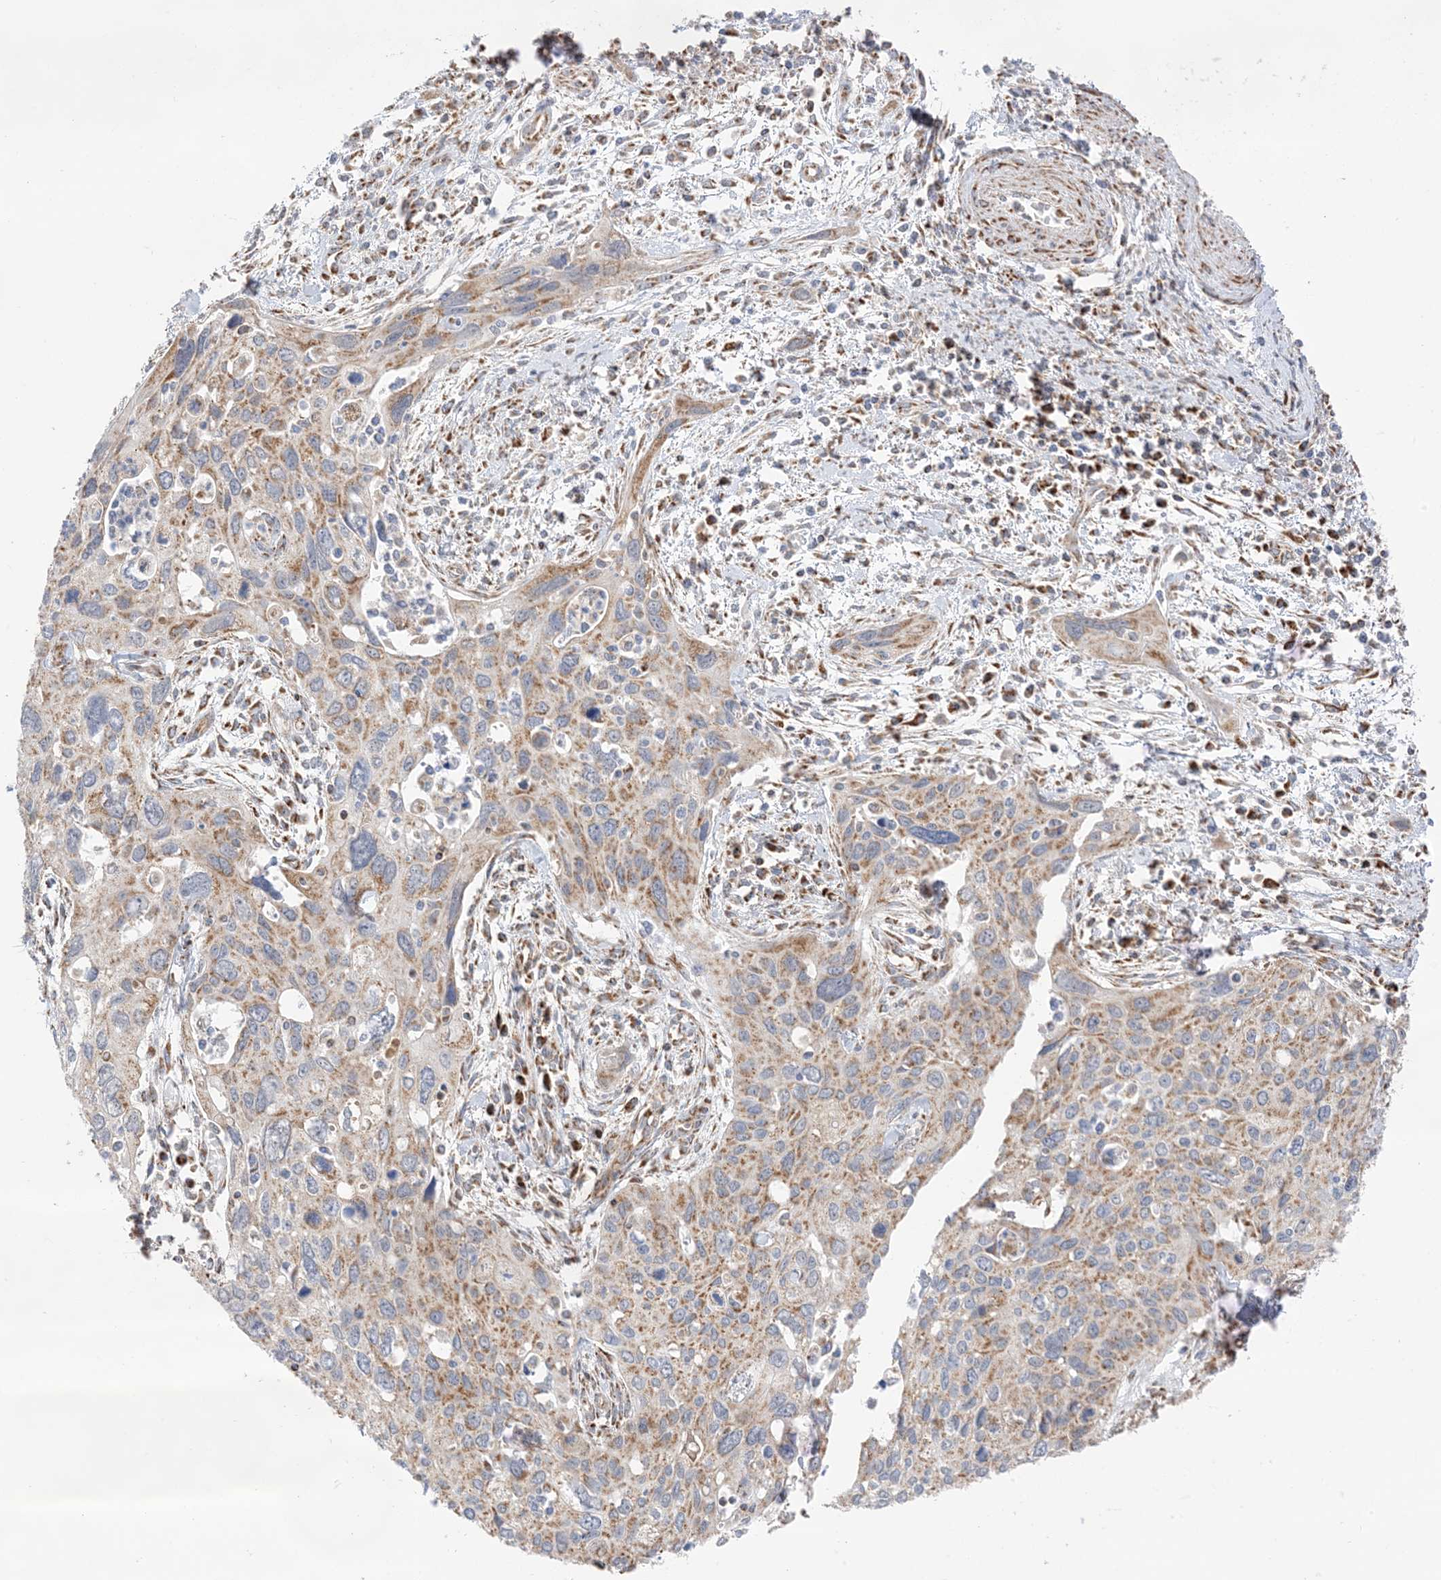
{"staining": {"intensity": "moderate", "quantity": ">75%", "location": "cytoplasmic/membranous"}, "tissue": "cervical cancer", "cell_type": "Tumor cells", "image_type": "cancer", "snomed": [{"axis": "morphology", "description": "Squamous cell carcinoma, NOS"}, {"axis": "topography", "description": "Cervix"}], "caption": "Cervical cancer stained with a brown dye displays moderate cytoplasmic/membranous positive expression in about >75% of tumor cells.", "gene": "SLC25A12", "patient": {"sex": "female", "age": 55}}